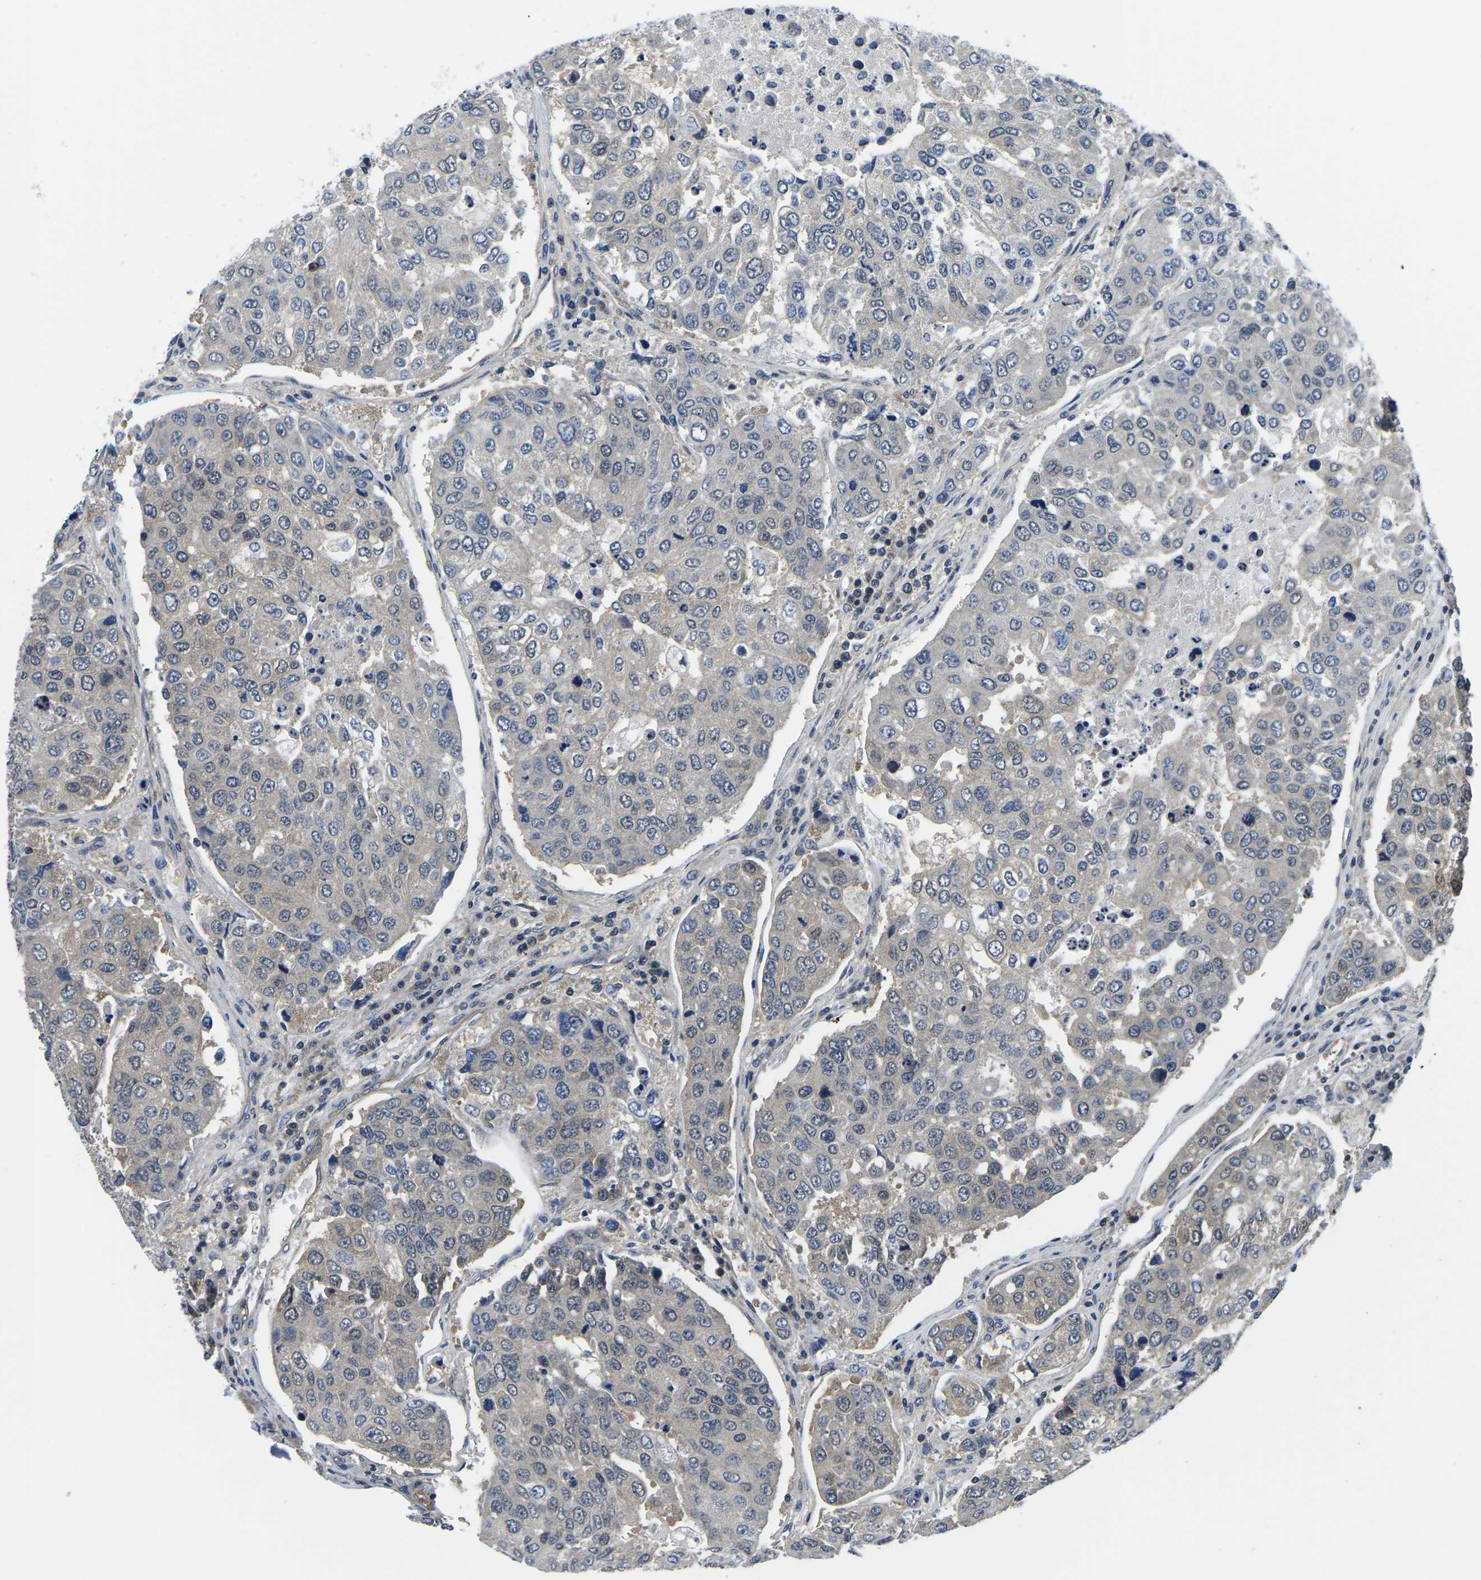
{"staining": {"intensity": "moderate", "quantity": ">75%", "location": "cytoplasmic/membranous"}, "tissue": "urothelial cancer", "cell_type": "Tumor cells", "image_type": "cancer", "snomed": [{"axis": "morphology", "description": "Urothelial carcinoma, High grade"}, {"axis": "topography", "description": "Lymph node"}, {"axis": "topography", "description": "Urinary bladder"}], "caption": "High-magnification brightfield microscopy of urothelial cancer stained with DAB (brown) and counterstained with hematoxylin (blue). tumor cells exhibit moderate cytoplasmic/membranous positivity is present in about>75% of cells.", "gene": "GSK3B", "patient": {"sex": "male", "age": 51}}